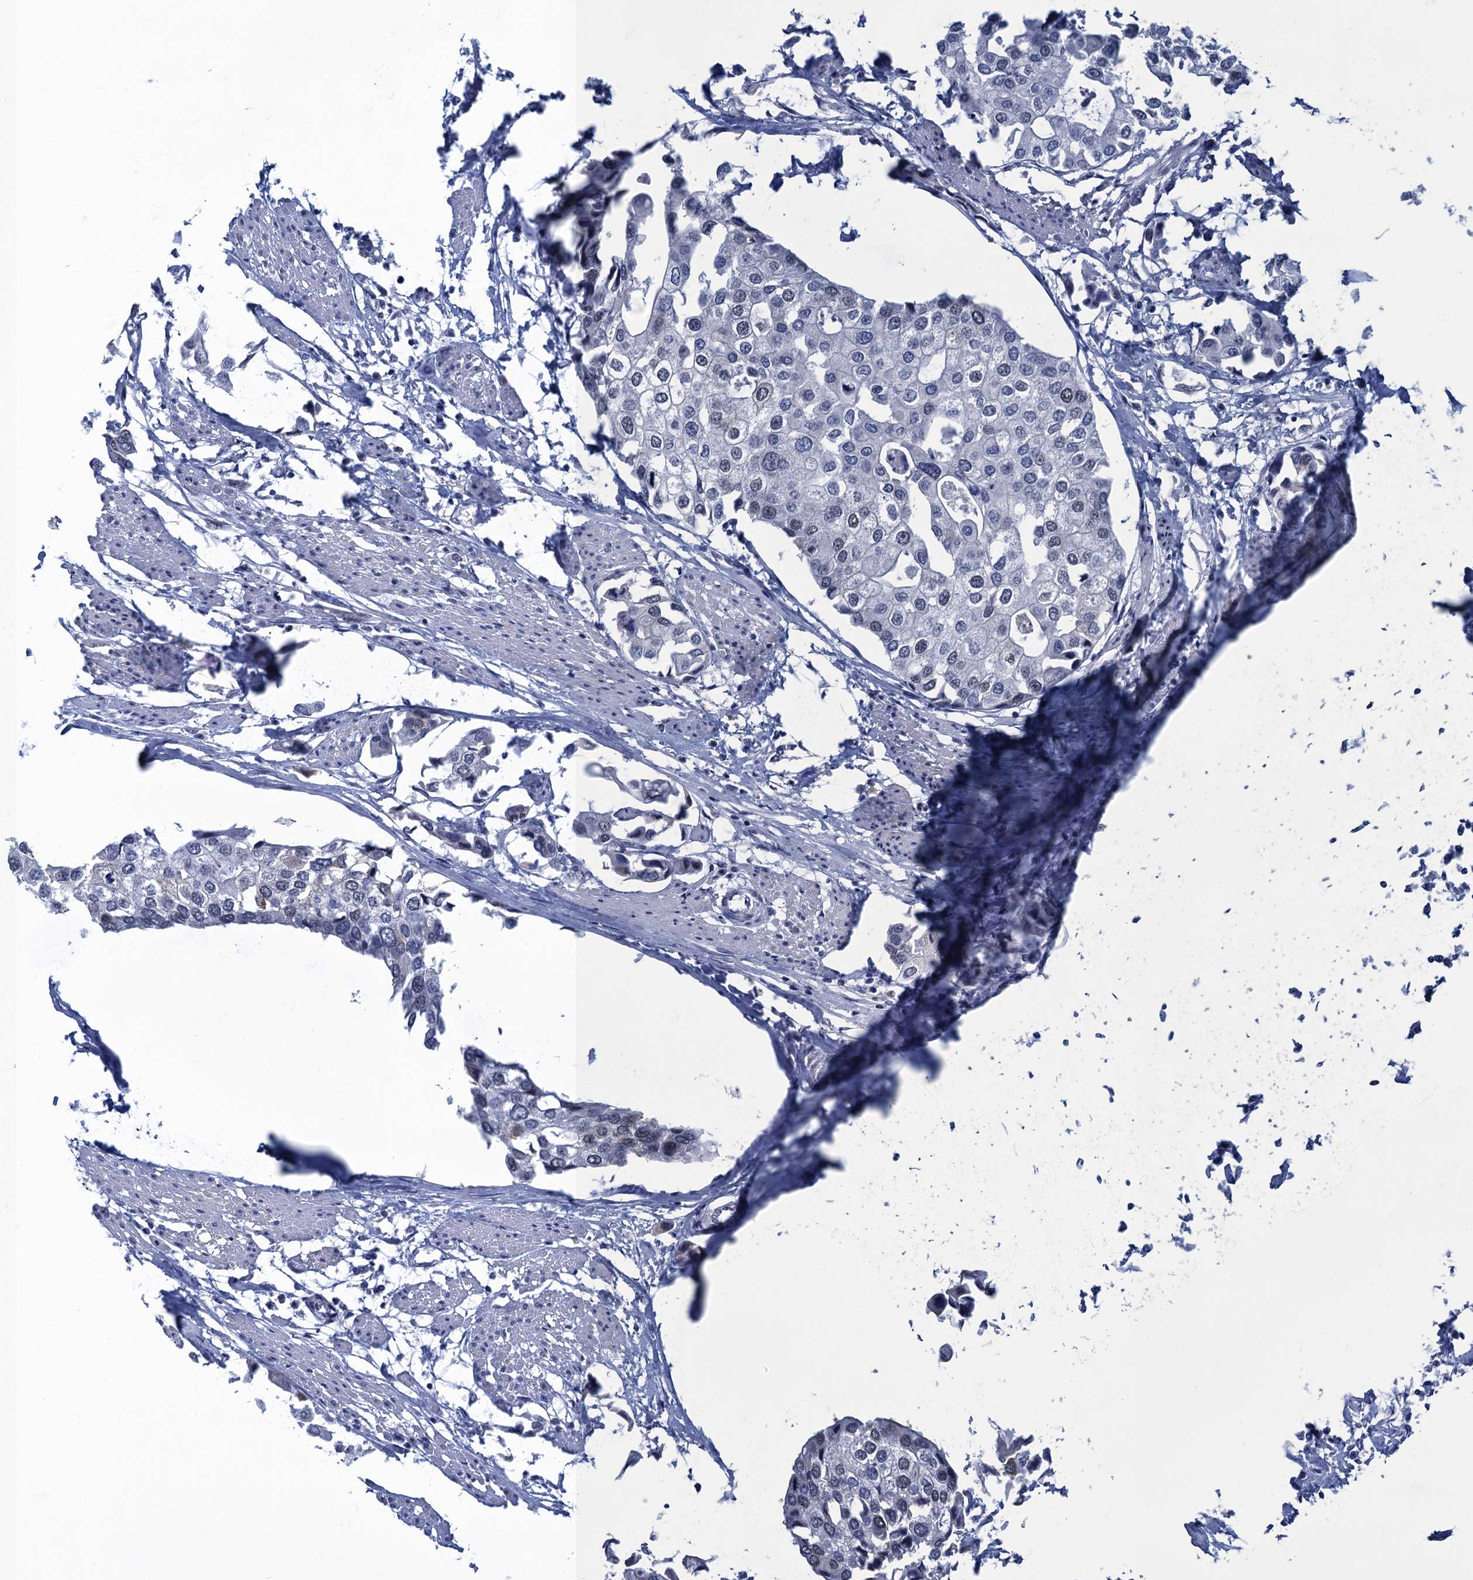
{"staining": {"intensity": "negative", "quantity": "none", "location": "none"}, "tissue": "urothelial cancer", "cell_type": "Tumor cells", "image_type": "cancer", "snomed": [{"axis": "morphology", "description": "Urothelial carcinoma, High grade"}, {"axis": "topography", "description": "Urinary bladder"}], "caption": "Histopathology image shows no significant protein expression in tumor cells of high-grade urothelial carcinoma.", "gene": "GINS3", "patient": {"sex": "male", "age": 64}}